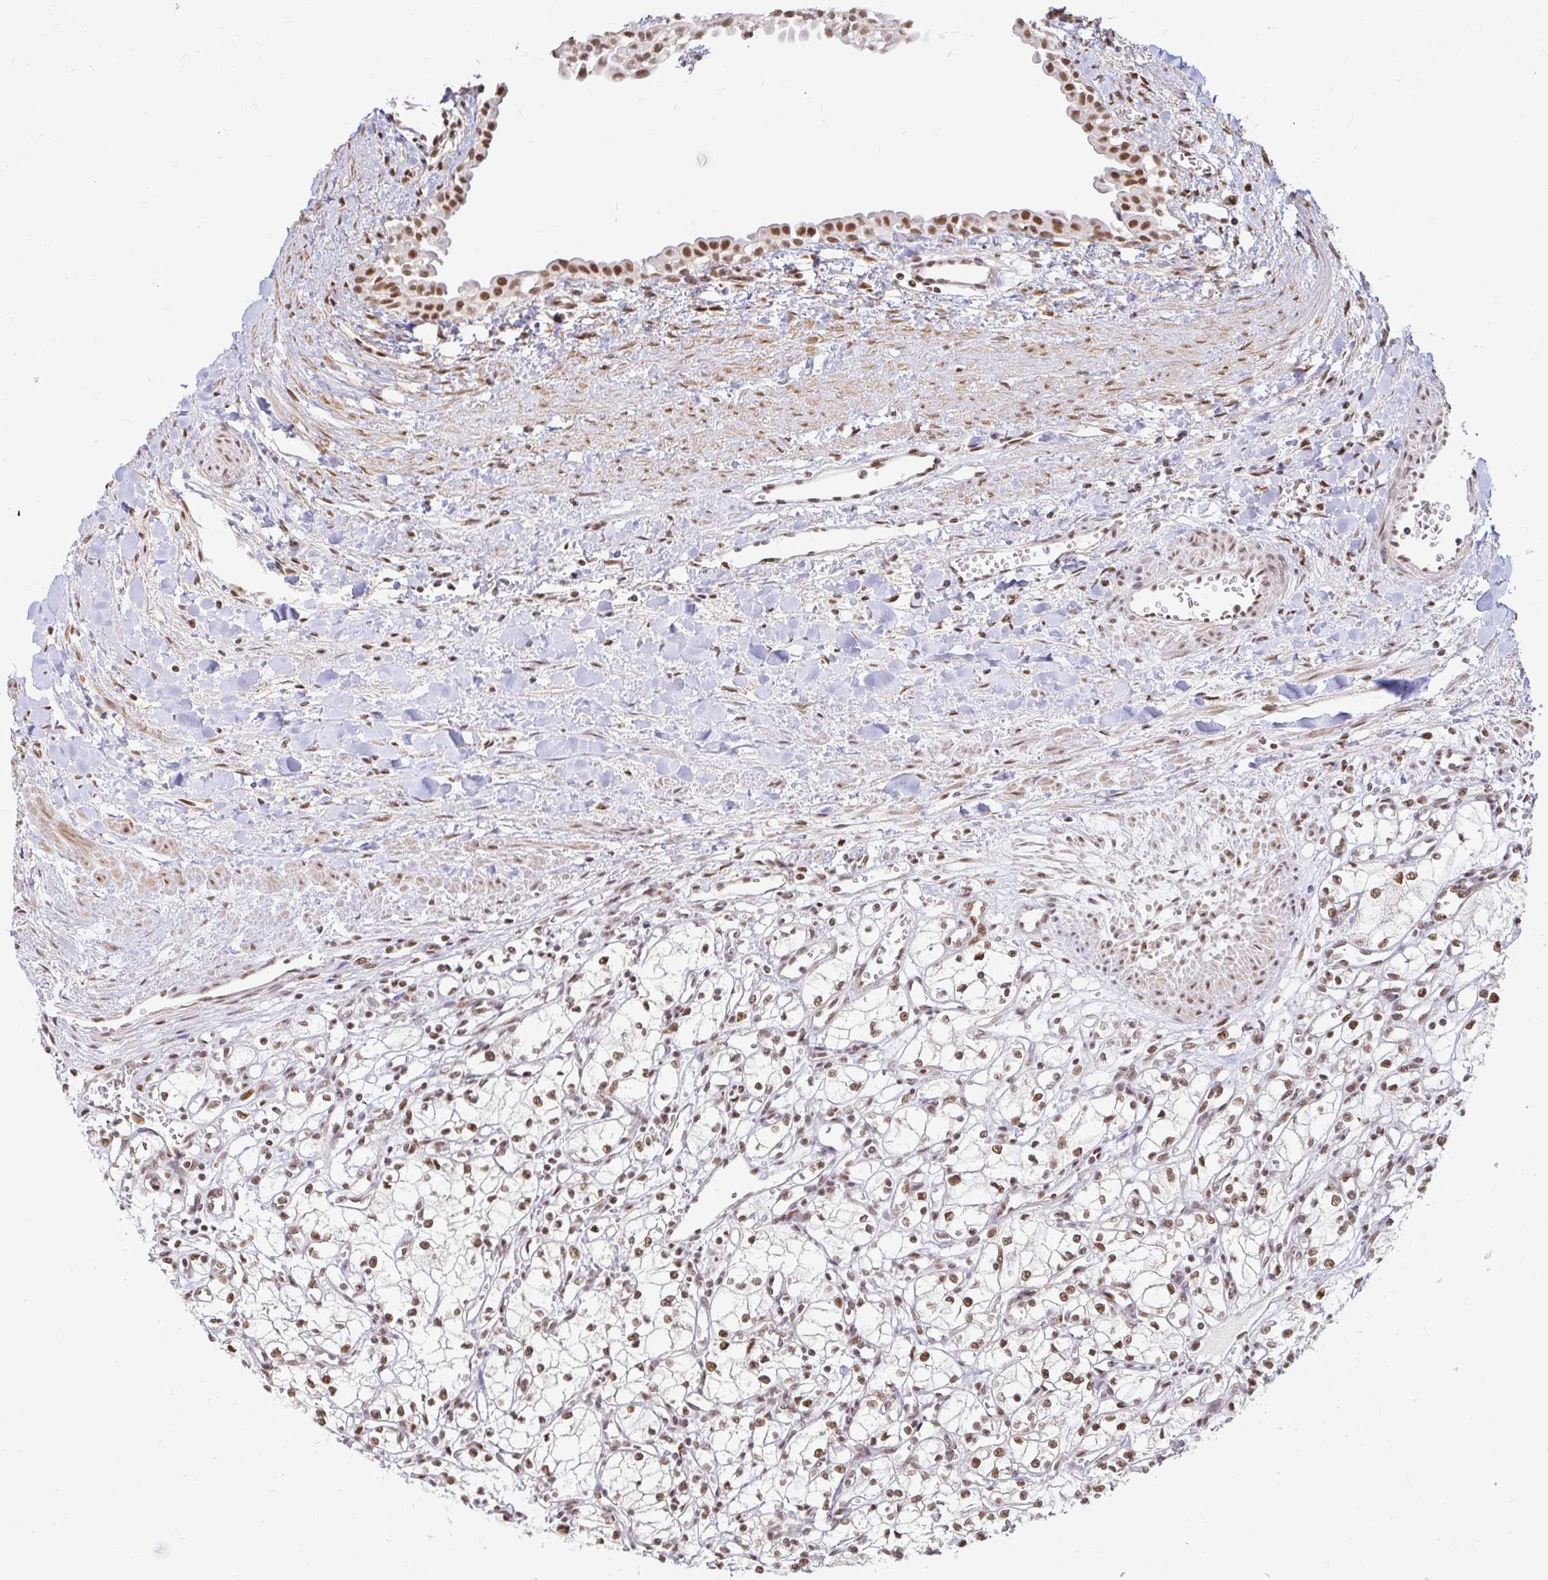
{"staining": {"intensity": "moderate", "quantity": ">75%", "location": "nuclear"}, "tissue": "renal cancer", "cell_type": "Tumor cells", "image_type": "cancer", "snomed": [{"axis": "morphology", "description": "Adenocarcinoma, NOS"}, {"axis": "topography", "description": "Kidney"}], "caption": "Immunohistochemistry (IHC) histopathology image of neoplastic tissue: human adenocarcinoma (renal) stained using immunohistochemistry (IHC) displays medium levels of moderate protein expression localized specifically in the nuclear of tumor cells, appearing as a nuclear brown color.", "gene": "HNRNPU", "patient": {"sex": "male", "age": 59}}